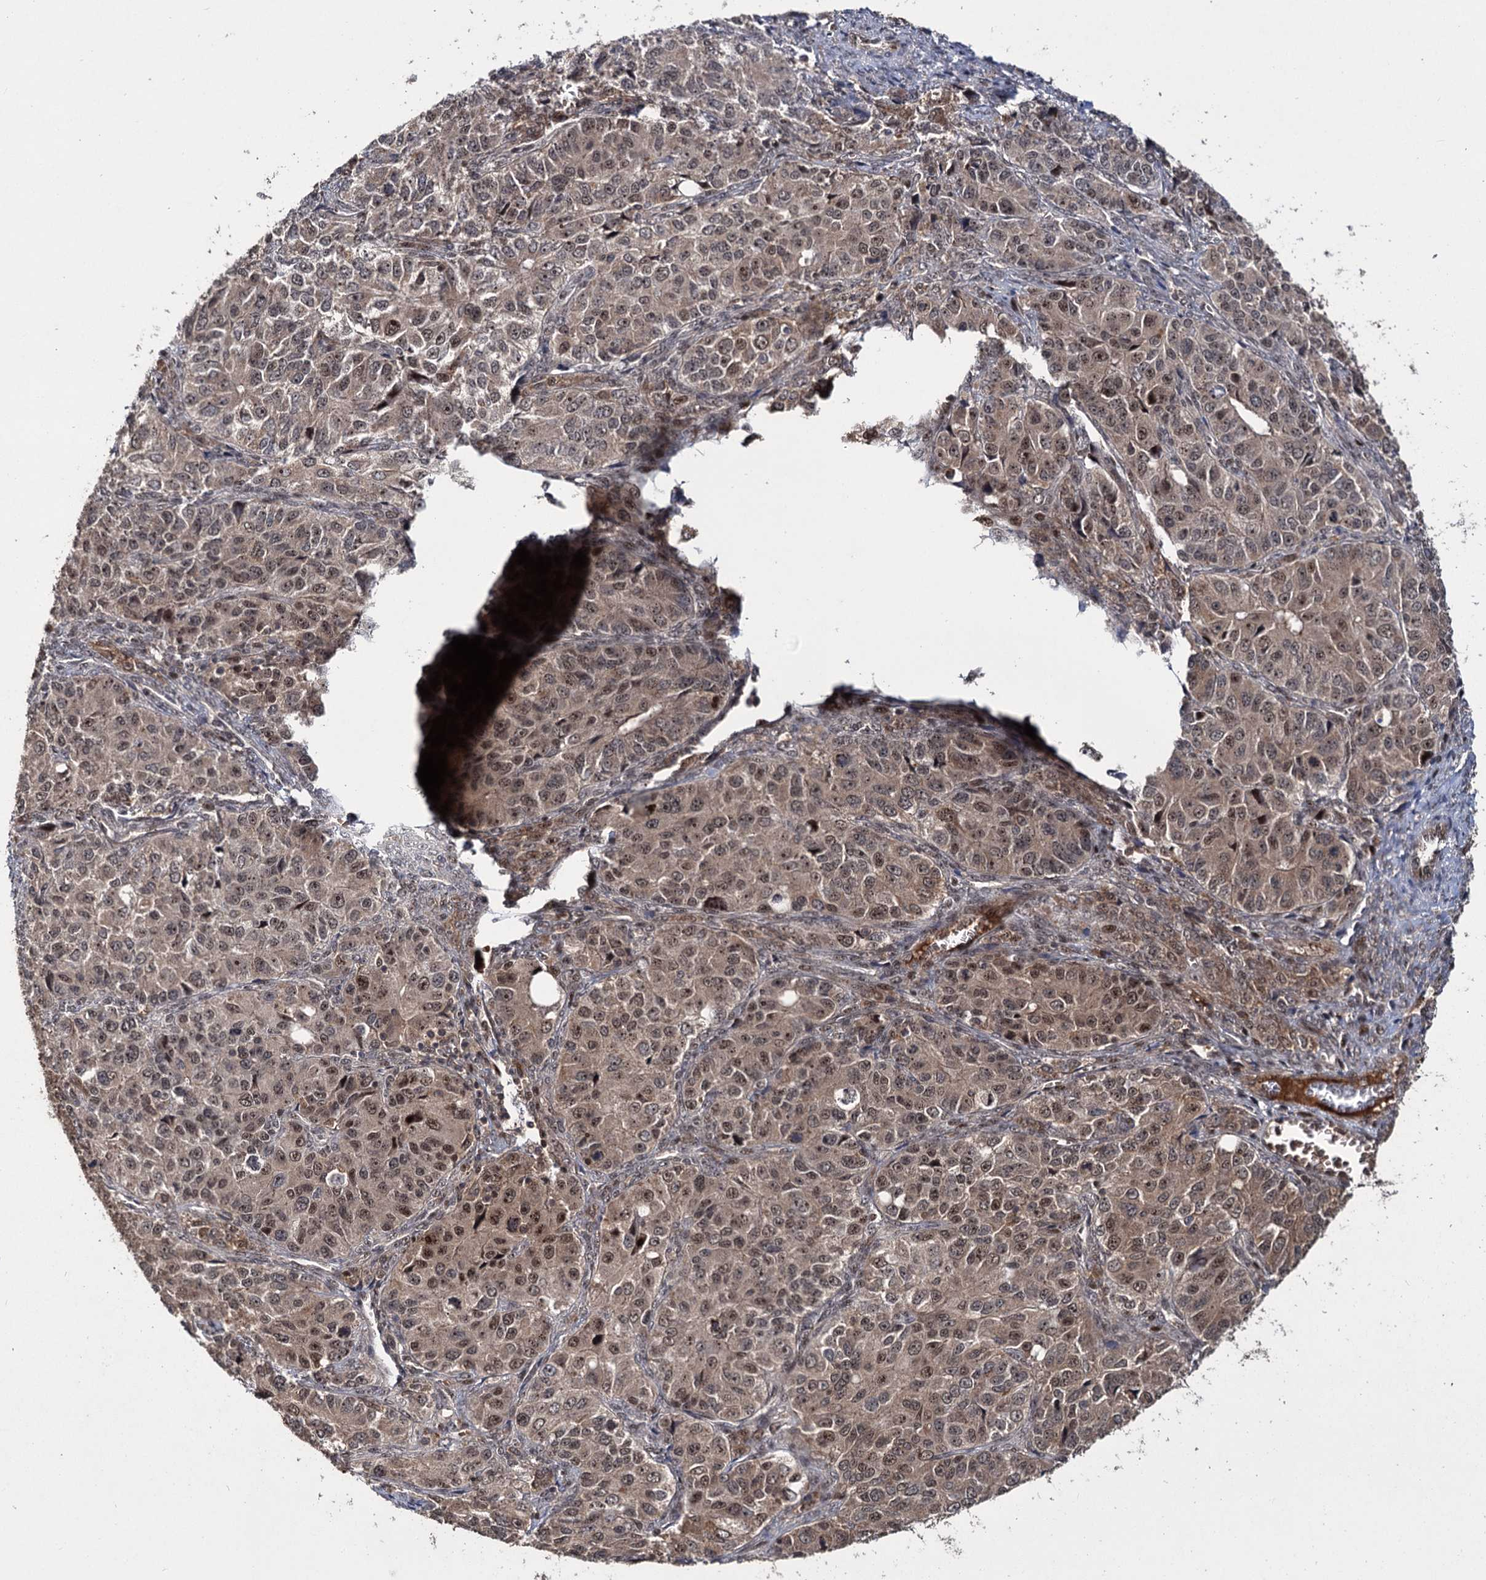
{"staining": {"intensity": "moderate", "quantity": ">75%", "location": "cytoplasmic/membranous,nuclear"}, "tissue": "ovarian cancer", "cell_type": "Tumor cells", "image_type": "cancer", "snomed": [{"axis": "morphology", "description": "Carcinoma, endometroid"}, {"axis": "topography", "description": "Ovary"}], "caption": "Protein analysis of ovarian cancer (endometroid carcinoma) tissue displays moderate cytoplasmic/membranous and nuclear expression in approximately >75% of tumor cells.", "gene": "MKNK2", "patient": {"sex": "female", "age": 51}}